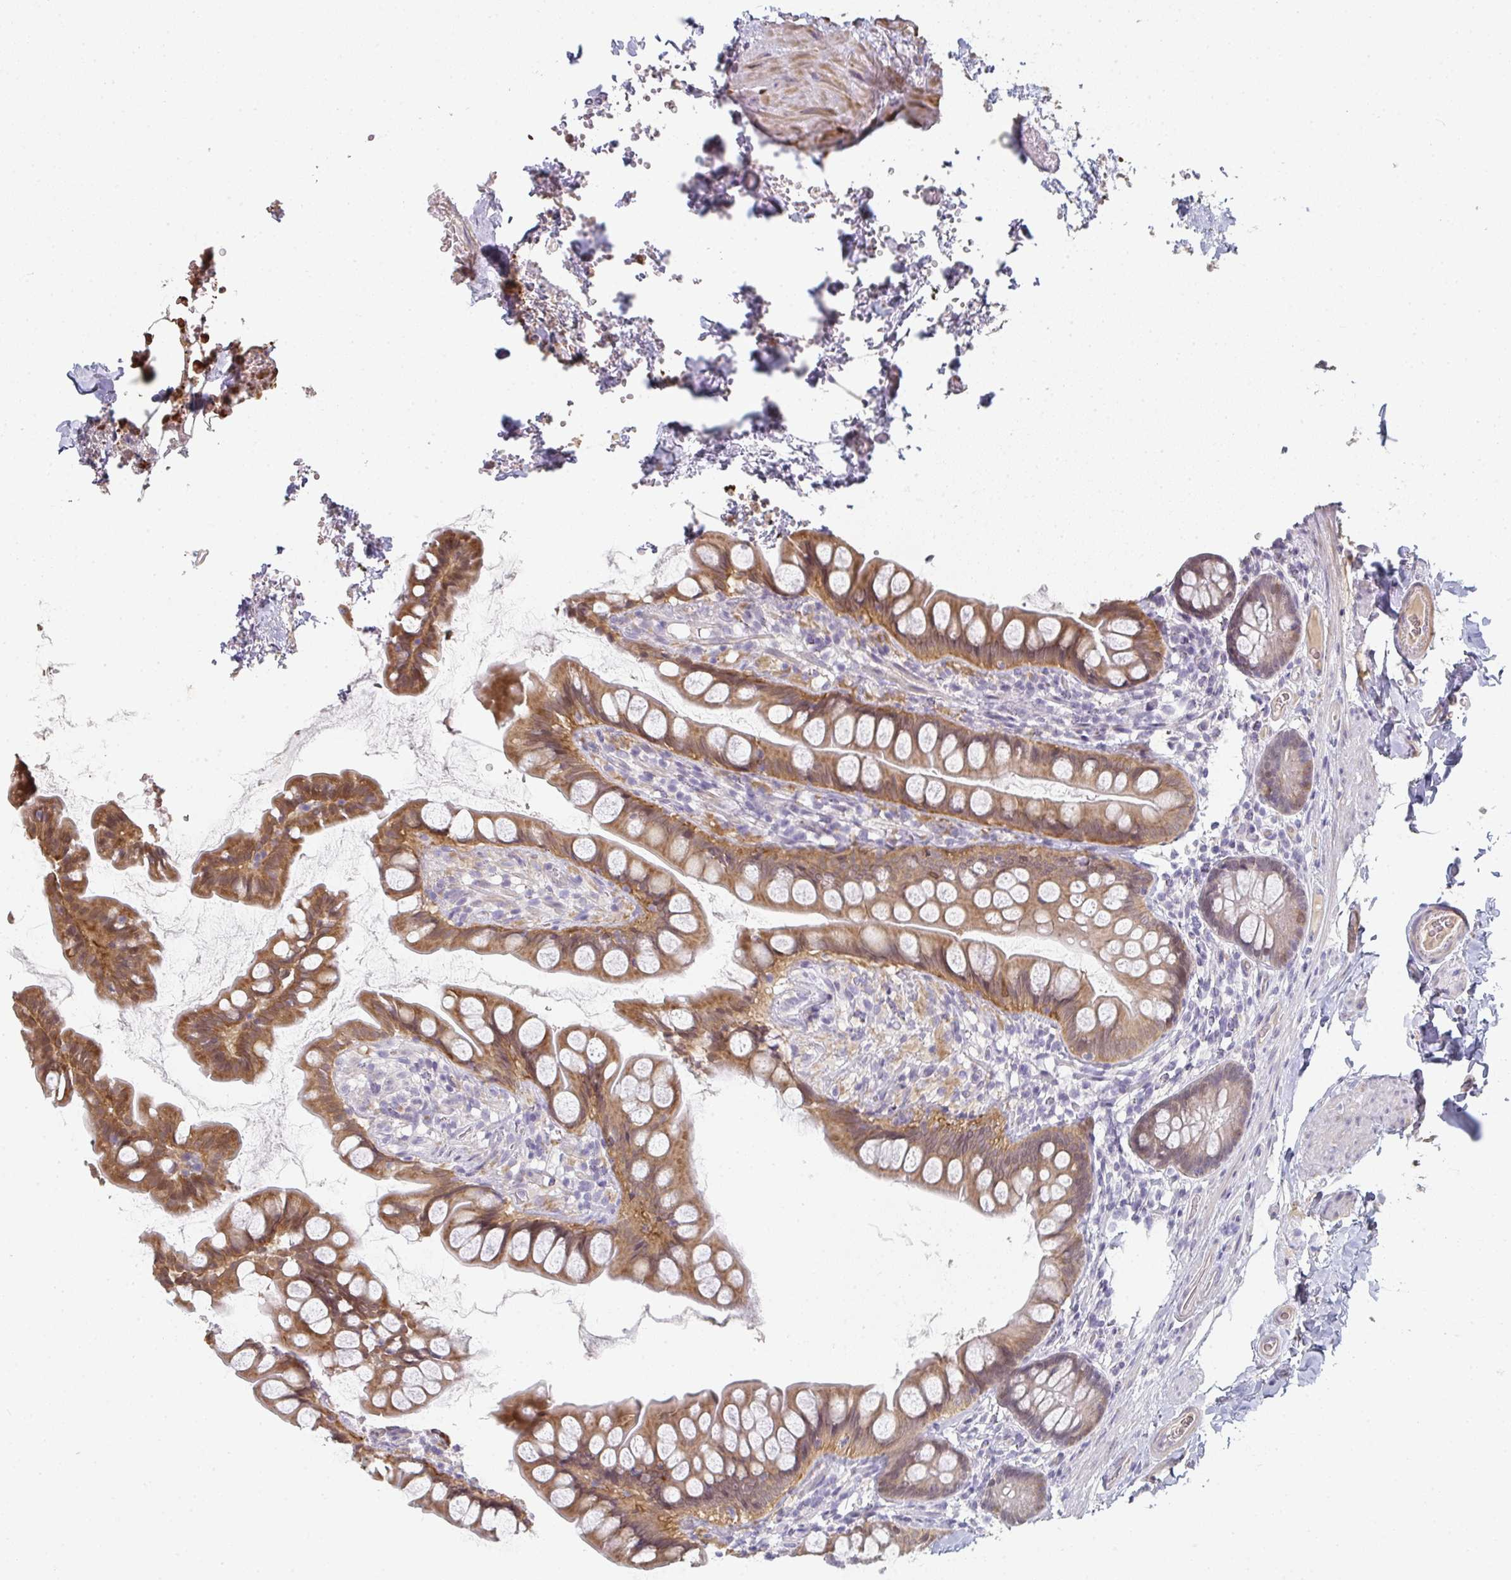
{"staining": {"intensity": "moderate", "quantity": ">75%", "location": "cytoplasmic/membranous,nuclear"}, "tissue": "small intestine", "cell_type": "Glandular cells", "image_type": "normal", "snomed": [{"axis": "morphology", "description": "Normal tissue, NOS"}, {"axis": "topography", "description": "Small intestine"}], "caption": "Normal small intestine was stained to show a protein in brown. There is medium levels of moderate cytoplasmic/membranous,nuclear staining in approximately >75% of glandular cells. (brown staining indicates protein expression, while blue staining denotes nuclei).", "gene": "A1CF", "patient": {"sex": "male", "age": 70}}